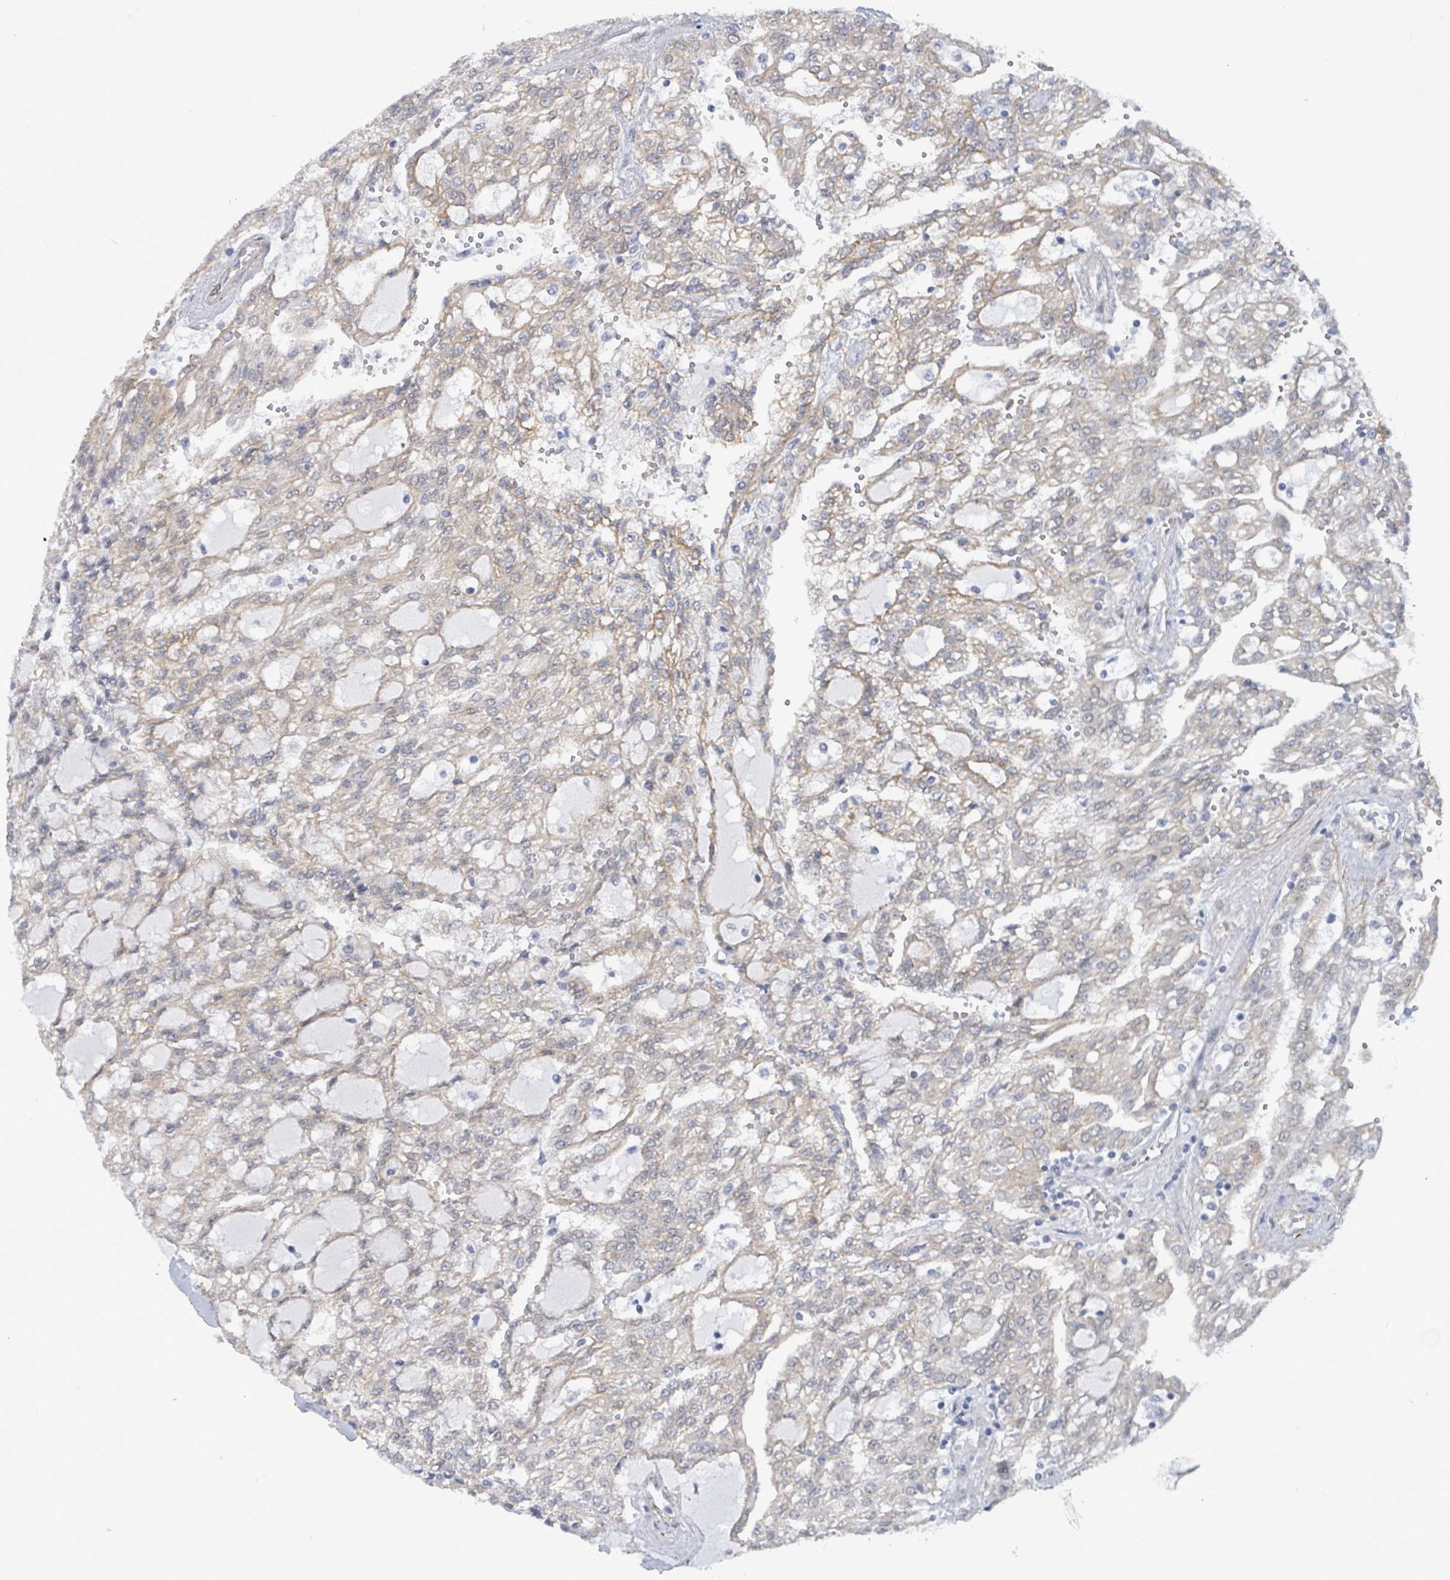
{"staining": {"intensity": "weak", "quantity": "<25%", "location": "cytoplasmic/membranous"}, "tissue": "renal cancer", "cell_type": "Tumor cells", "image_type": "cancer", "snomed": [{"axis": "morphology", "description": "Adenocarcinoma, NOS"}, {"axis": "topography", "description": "Kidney"}], "caption": "The histopathology image shows no staining of tumor cells in renal cancer.", "gene": "DMRTC1B", "patient": {"sex": "male", "age": 63}}